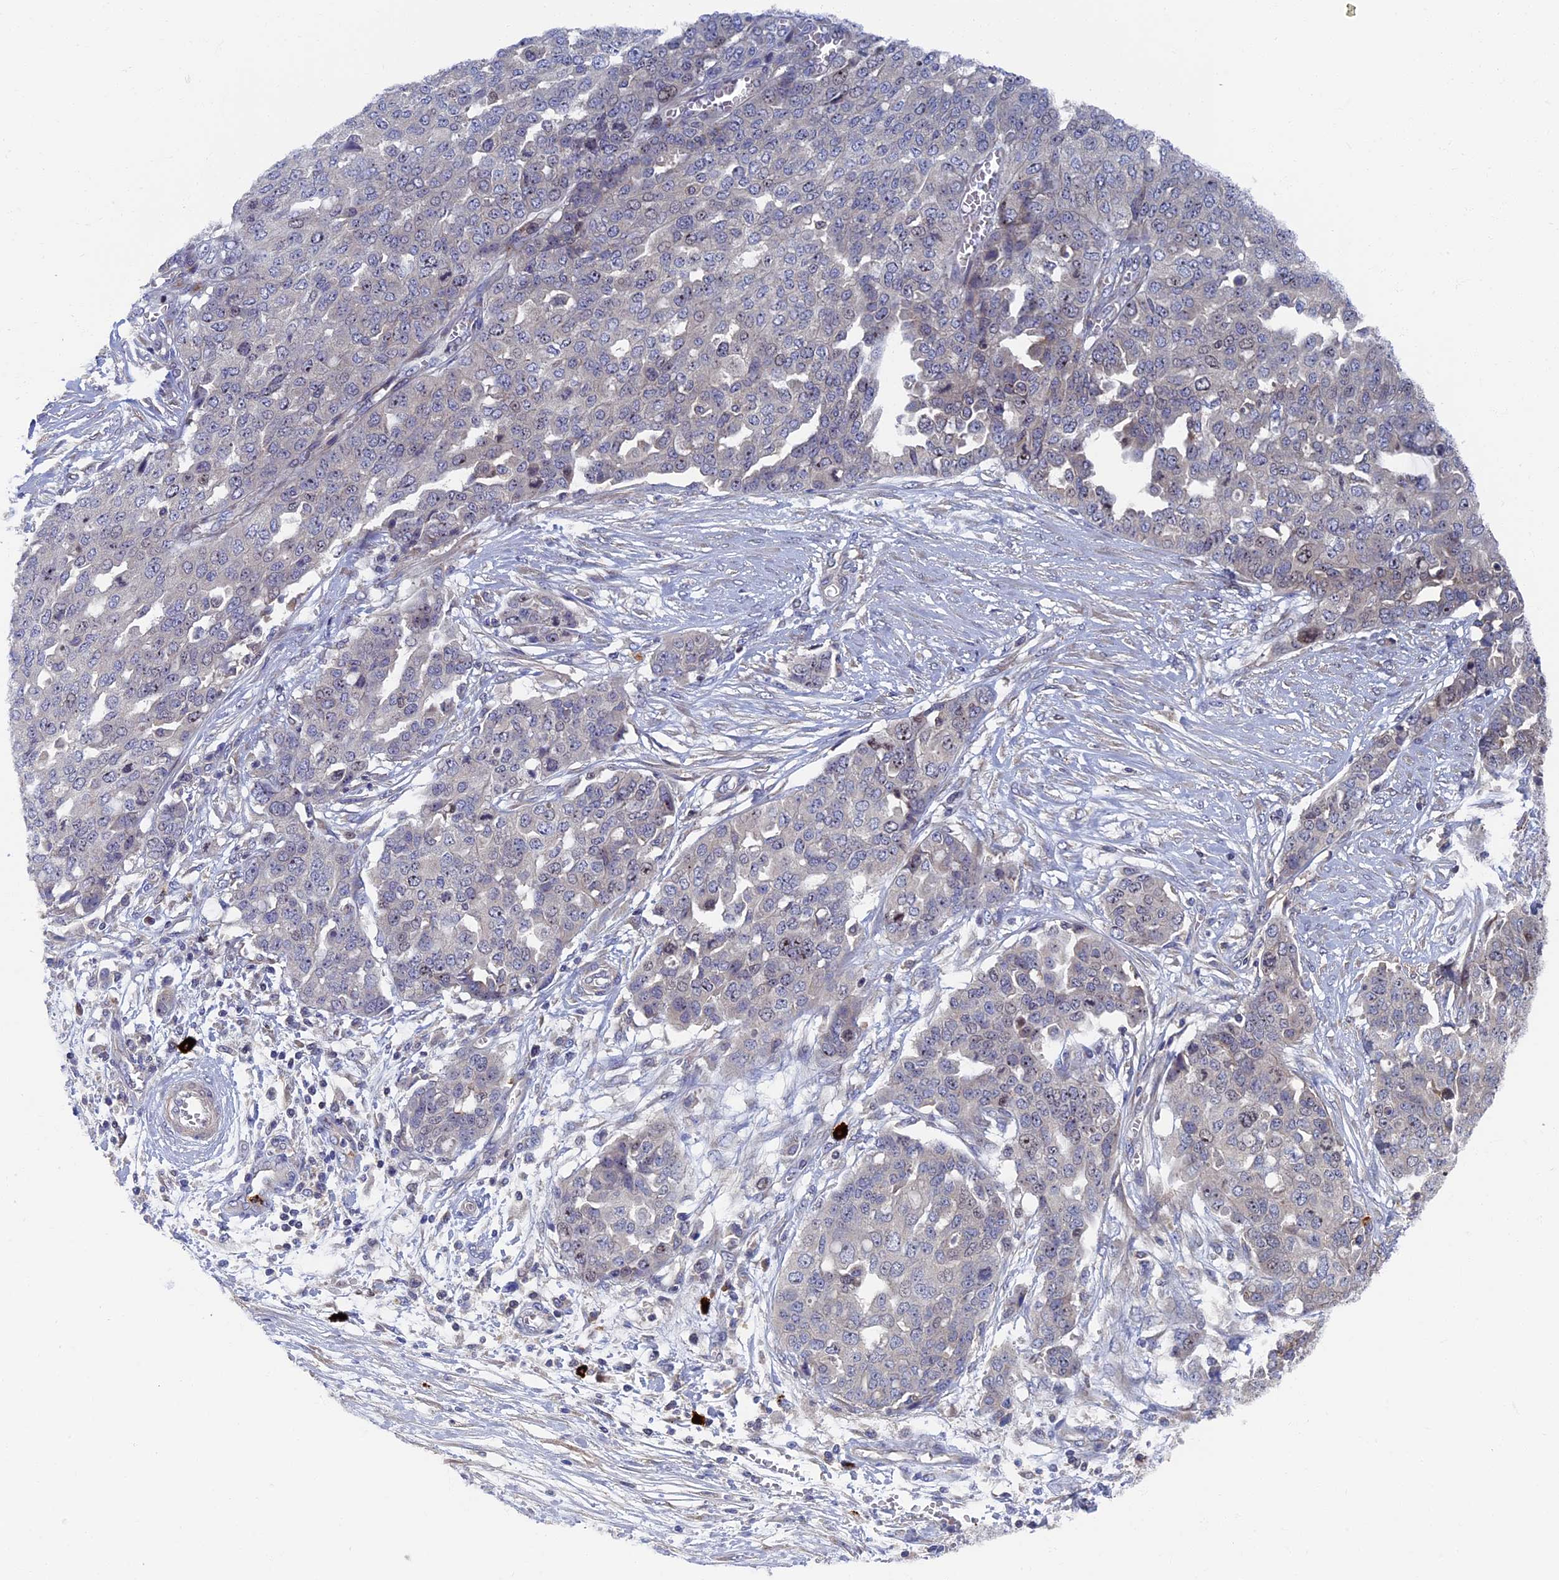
{"staining": {"intensity": "negative", "quantity": "none", "location": "none"}, "tissue": "ovarian cancer", "cell_type": "Tumor cells", "image_type": "cancer", "snomed": [{"axis": "morphology", "description": "Cystadenocarcinoma, serous, NOS"}, {"axis": "topography", "description": "Soft tissue"}, {"axis": "topography", "description": "Ovary"}], "caption": "Ovarian cancer (serous cystadenocarcinoma) was stained to show a protein in brown. There is no significant positivity in tumor cells.", "gene": "TNK2", "patient": {"sex": "female", "age": 57}}